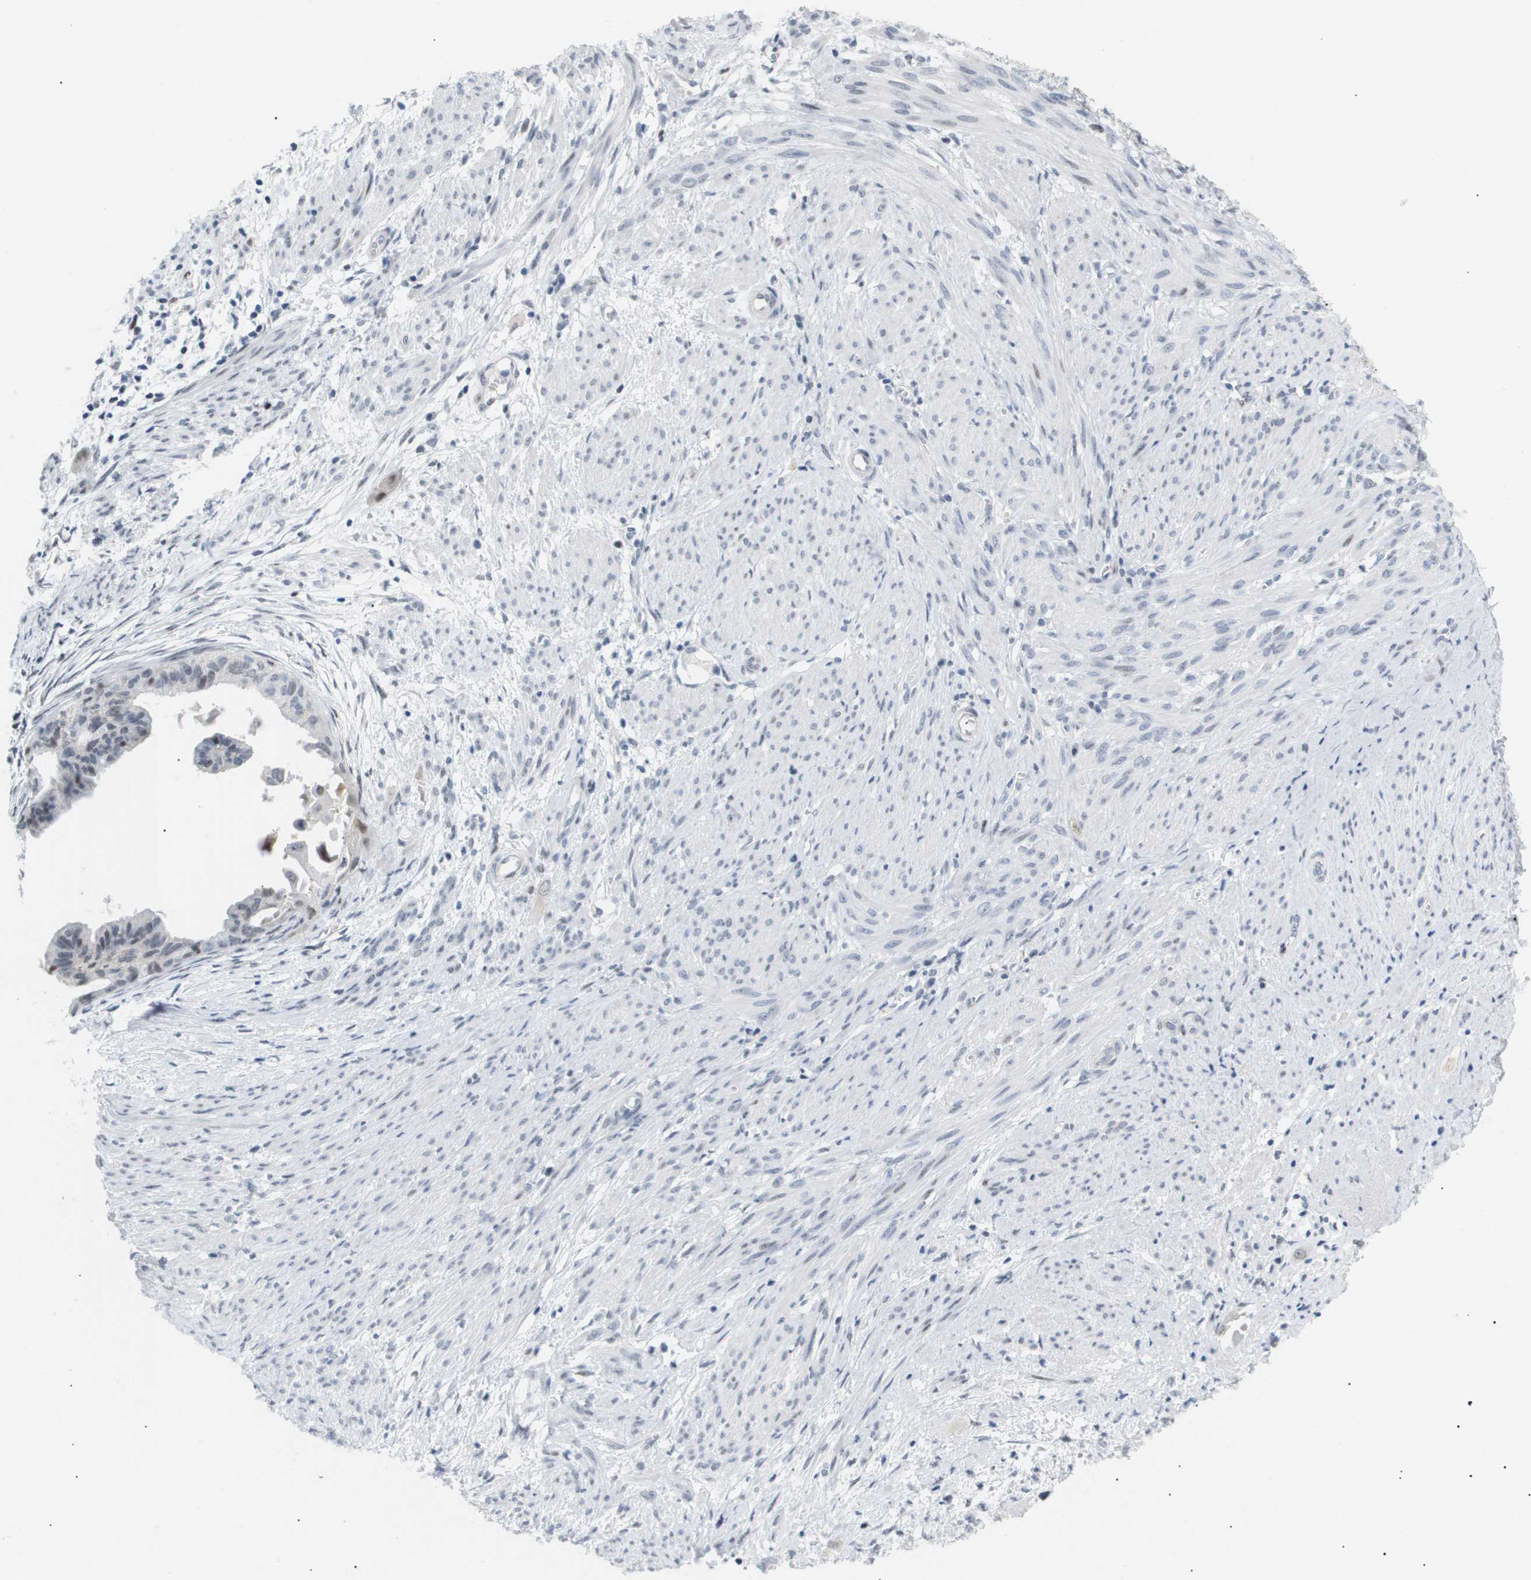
{"staining": {"intensity": "negative", "quantity": "none", "location": "none"}, "tissue": "cervical cancer", "cell_type": "Tumor cells", "image_type": "cancer", "snomed": [{"axis": "morphology", "description": "Normal tissue, NOS"}, {"axis": "morphology", "description": "Adenocarcinoma, NOS"}, {"axis": "topography", "description": "Cervix"}, {"axis": "topography", "description": "Endometrium"}], "caption": "Immunohistochemistry (IHC) of adenocarcinoma (cervical) displays no positivity in tumor cells. The staining is performed using DAB brown chromogen with nuclei counter-stained in using hematoxylin.", "gene": "PPARD", "patient": {"sex": "female", "age": 86}}